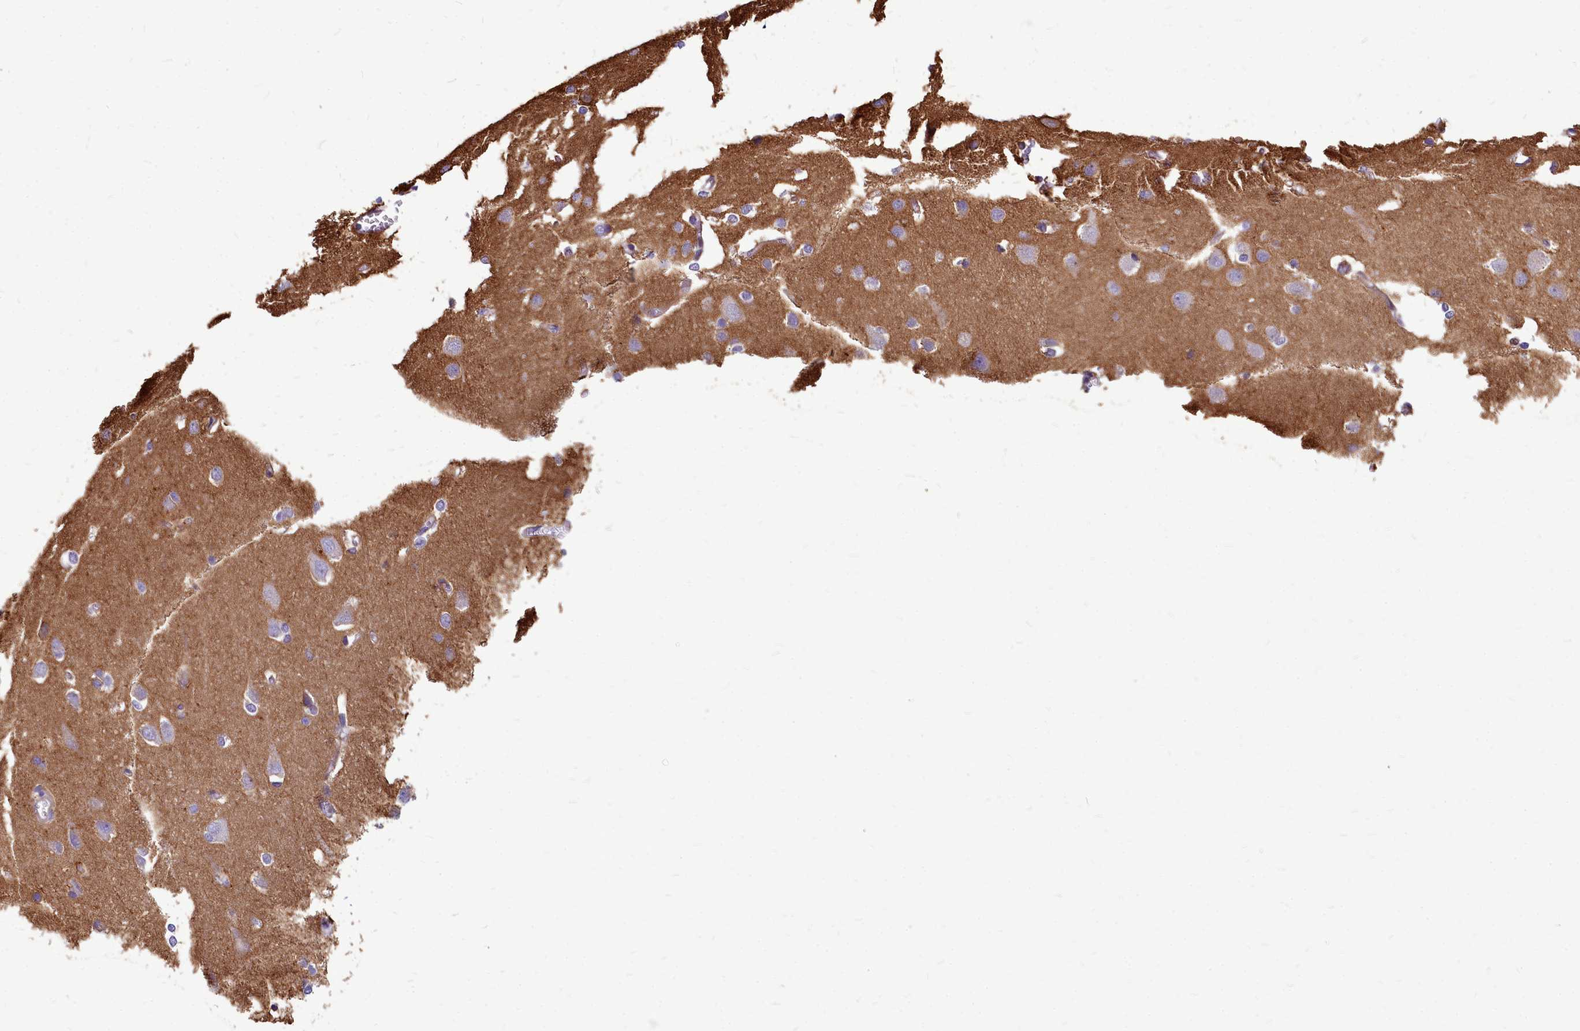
{"staining": {"intensity": "negative", "quantity": "none", "location": "none"}, "tissue": "cerebral cortex", "cell_type": "Endothelial cells", "image_type": "normal", "snomed": [{"axis": "morphology", "description": "Normal tissue, NOS"}, {"axis": "topography", "description": "Cerebral cortex"}], "caption": "Immunohistochemistry (IHC) image of unremarkable cerebral cortex: cerebral cortex stained with DAB (3,3'-diaminobenzidine) displays no significant protein positivity in endothelial cells.", "gene": "TTC5", "patient": {"sex": "male", "age": 37}}